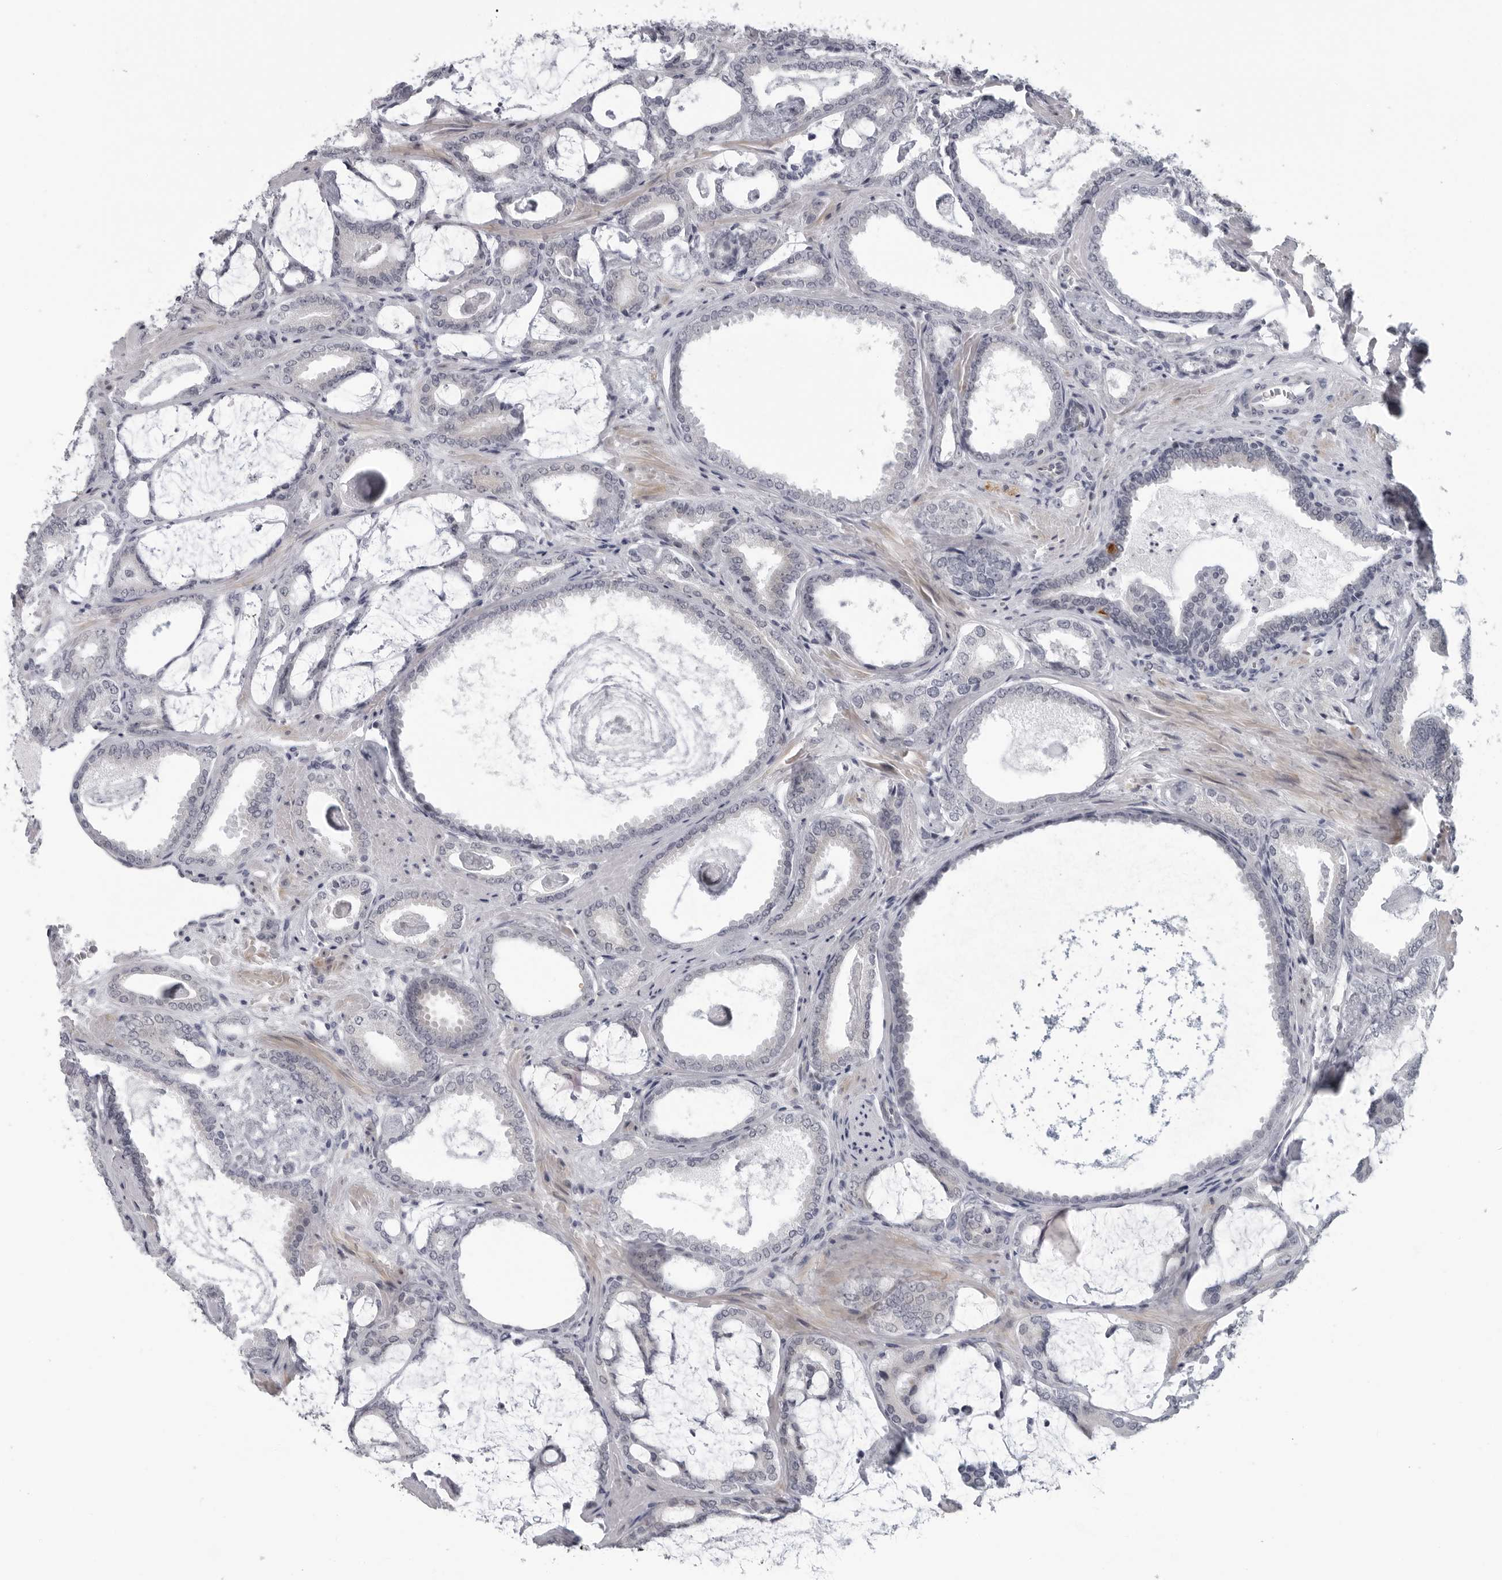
{"staining": {"intensity": "negative", "quantity": "none", "location": "none"}, "tissue": "prostate cancer", "cell_type": "Tumor cells", "image_type": "cancer", "snomed": [{"axis": "morphology", "description": "Adenocarcinoma, Low grade"}, {"axis": "topography", "description": "Prostate"}], "caption": "A histopathology image of human prostate cancer (low-grade adenocarcinoma) is negative for staining in tumor cells.", "gene": "OPLAH", "patient": {"sex": "male", "age": 71}}